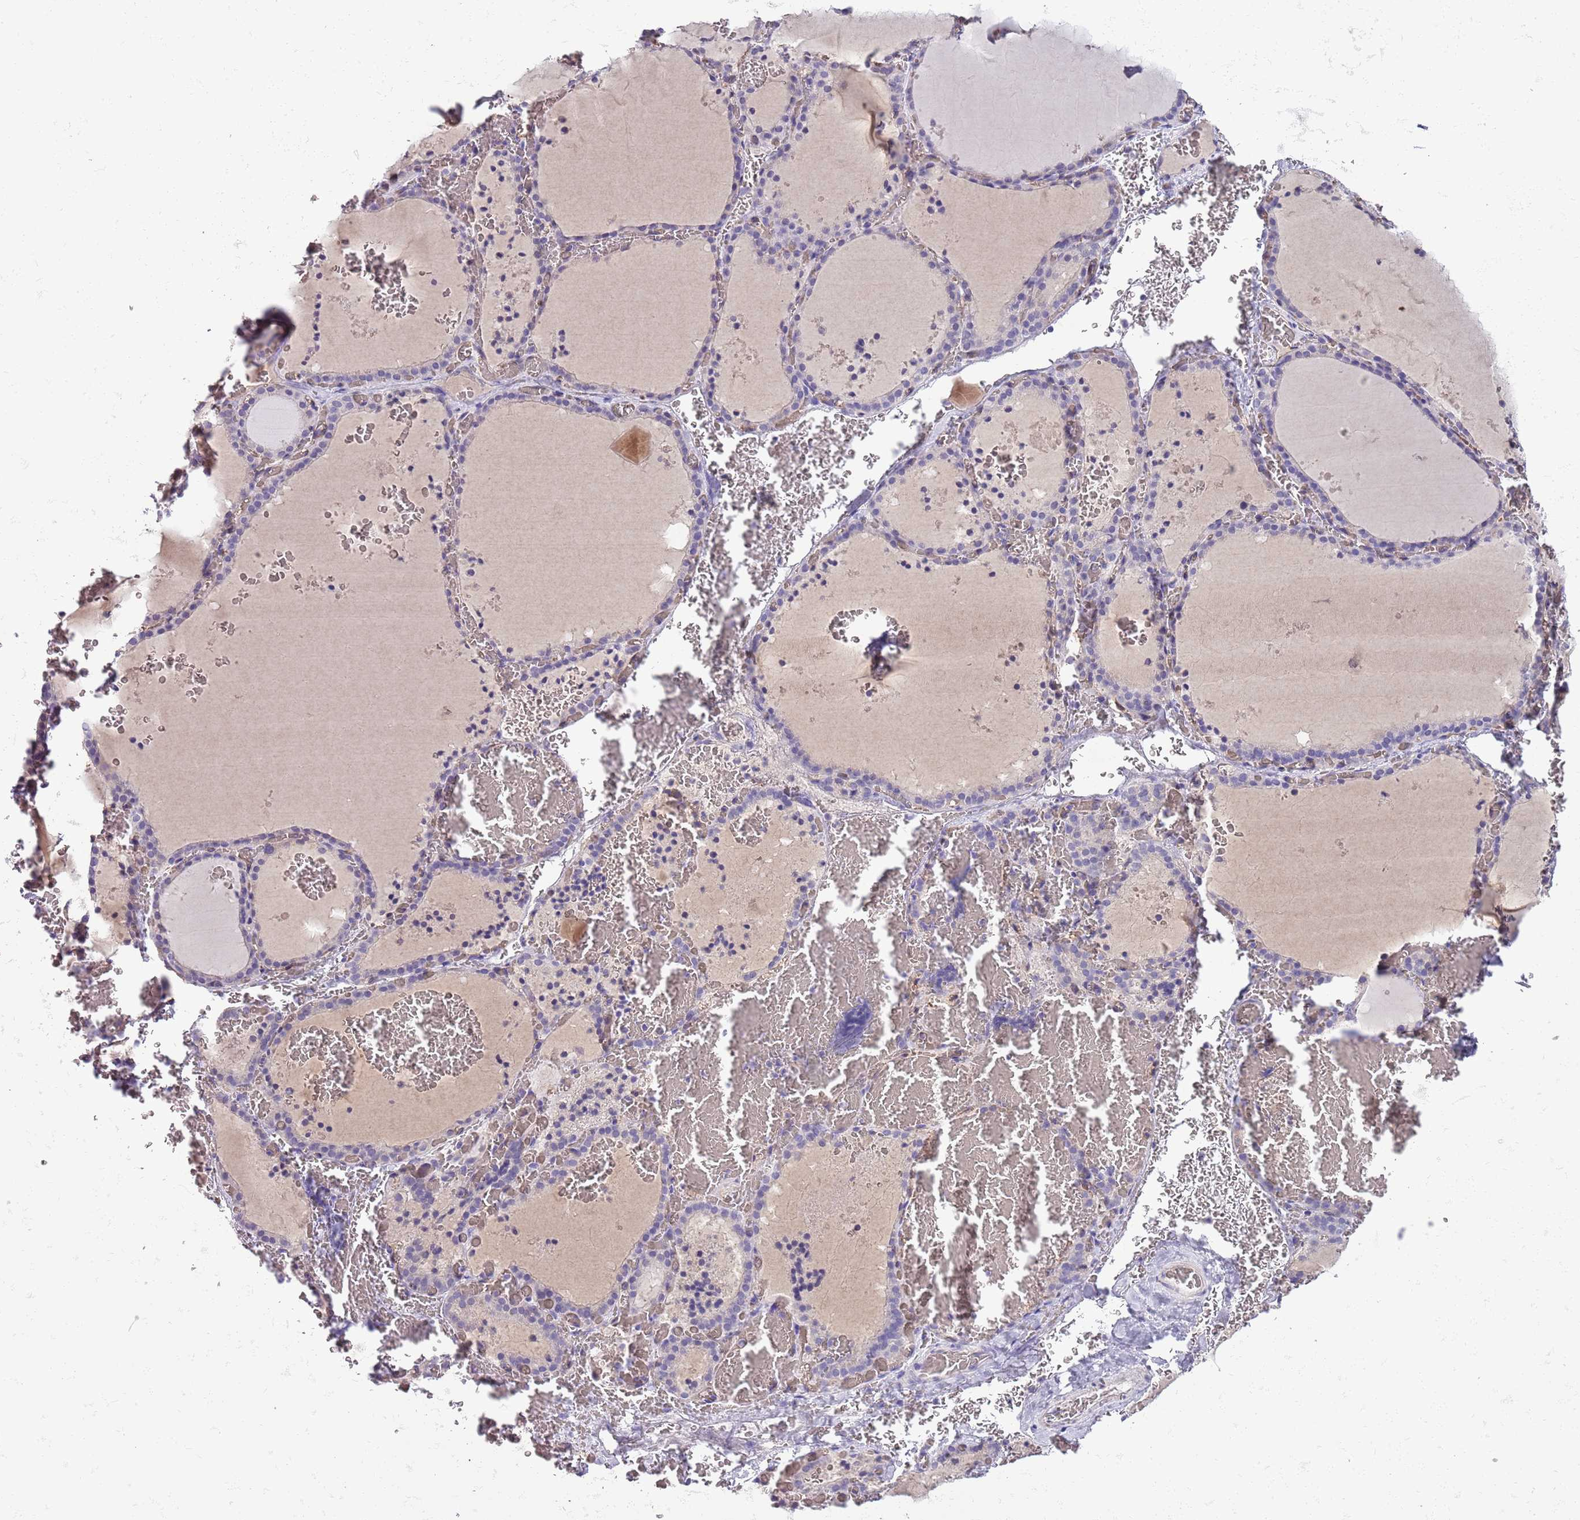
{"staining": {"intensity": "weak", "quantity": "<25%", "location": "cytoplasmic/membranous"}, "tissue": "thyroid gland", "cell_type": "Glandular cells", "image_type": "normal", "snomed": [{"axis": "morphology", "description": "Normal tissue, NOS"}, {"axis": "topography", "description": "Thyroid gland"}], "caption": "Immunohistochemistry (IHC) of normal human thyroid gland displays no expression in glandular cells. Brightfield microscopy of immunohistochemistry stained with DAB (3,3'-diaminobenzidine) (brown) and hematoxylin (blue), captured at high magnification.", "gene": "HES3", "patient": {"sex": "female", "age": 39}}